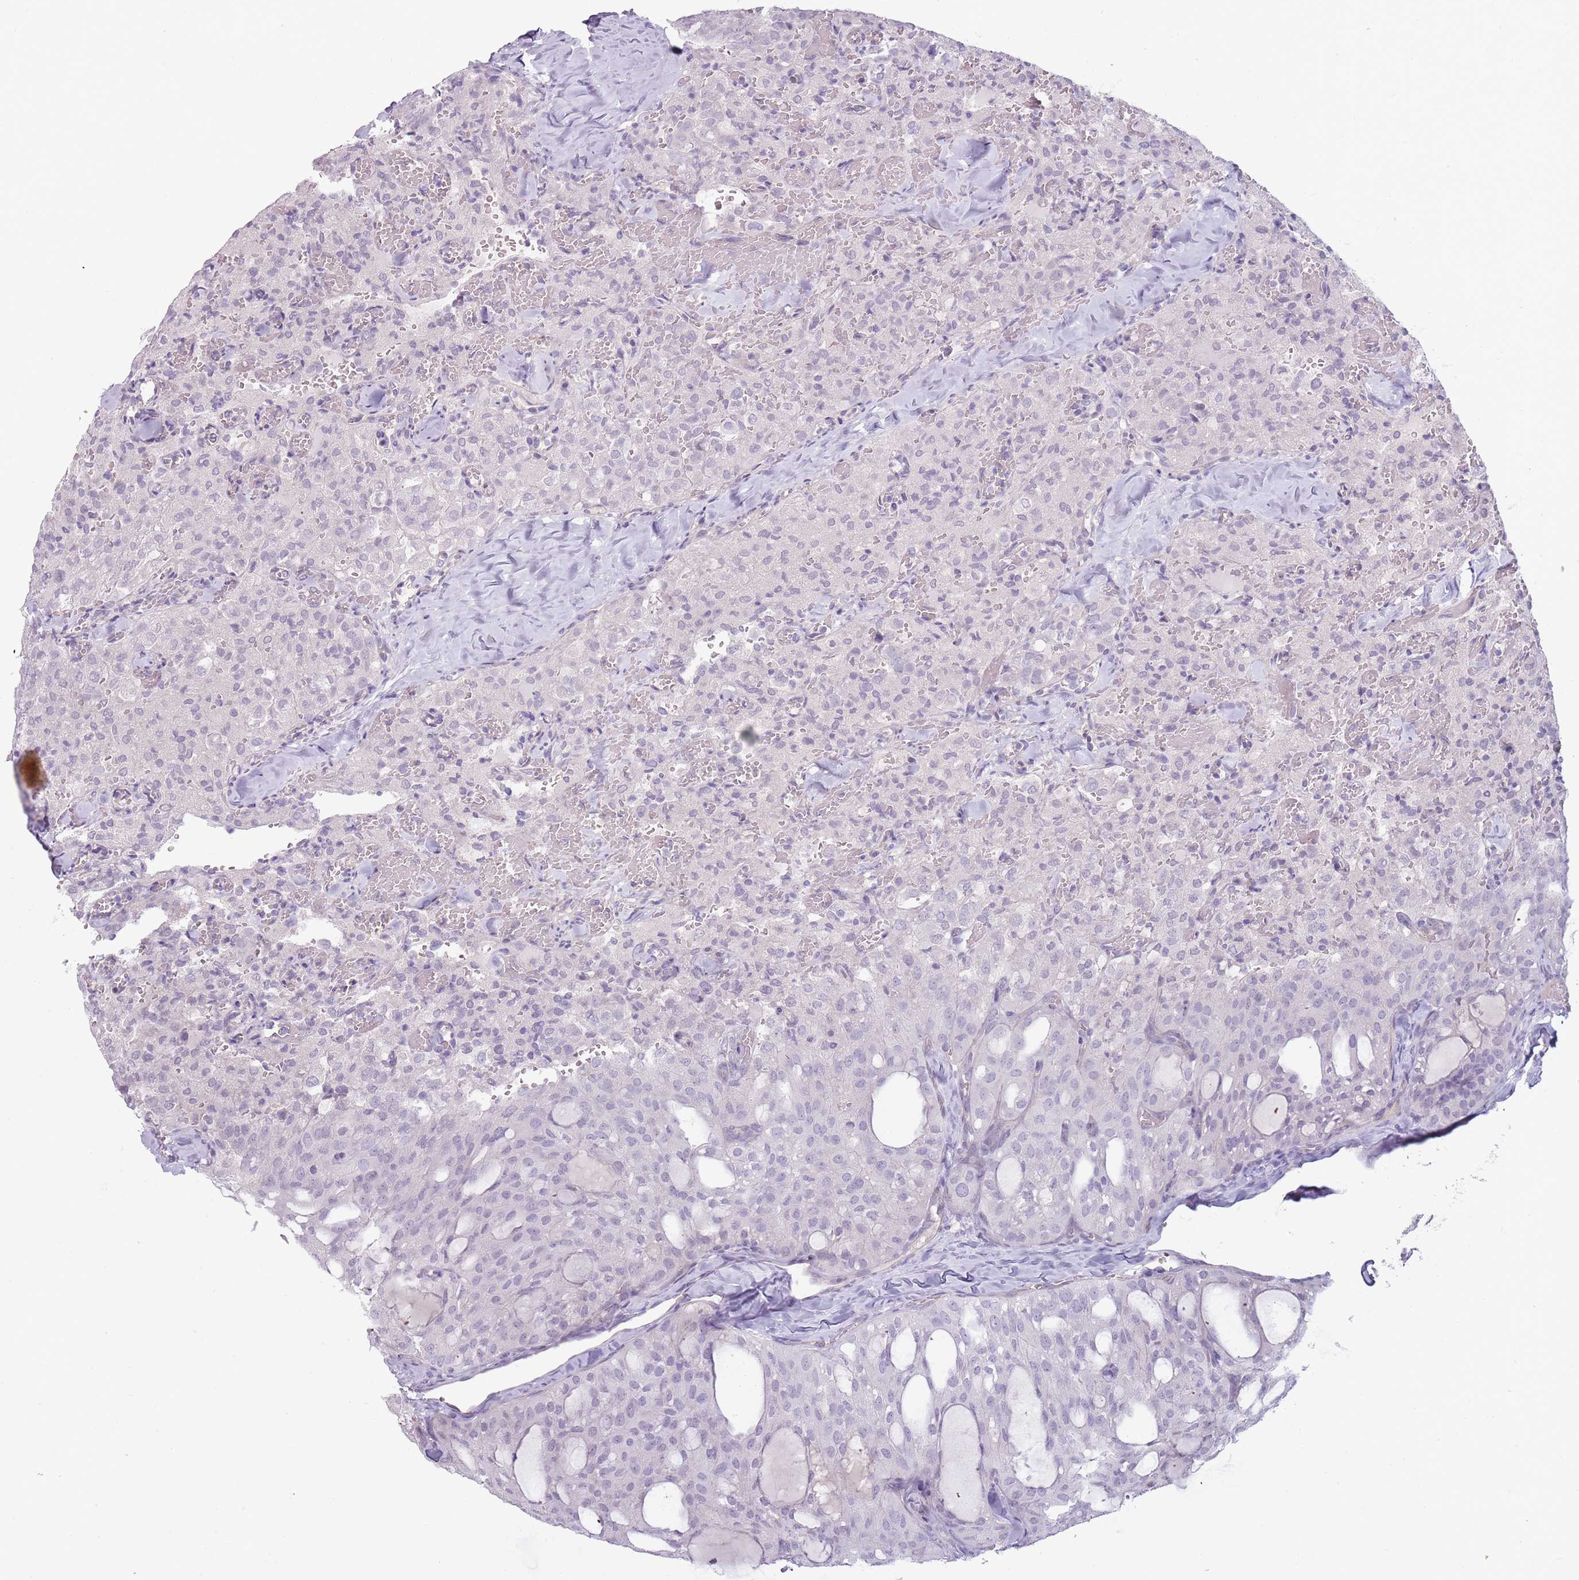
{"staining": {"intensity": "negative", "quantity": "none", "location": "none"}, "tissue": "thyroid cancer", "cell_type": "Tumor cells", "image_type": "cancer", "snomed": [{"axis": "morphology", "description": "Follicular adenoma carcinoma, NOS"}, {"axis": "topography", "description": "Thyroid gland"}], "caption": "Thyroid cancer was stained to show a protein in brown. There is no significant expression in tumor cells.", "gene": "RFX2", "patient": {"sex": "male", "age": 75}}